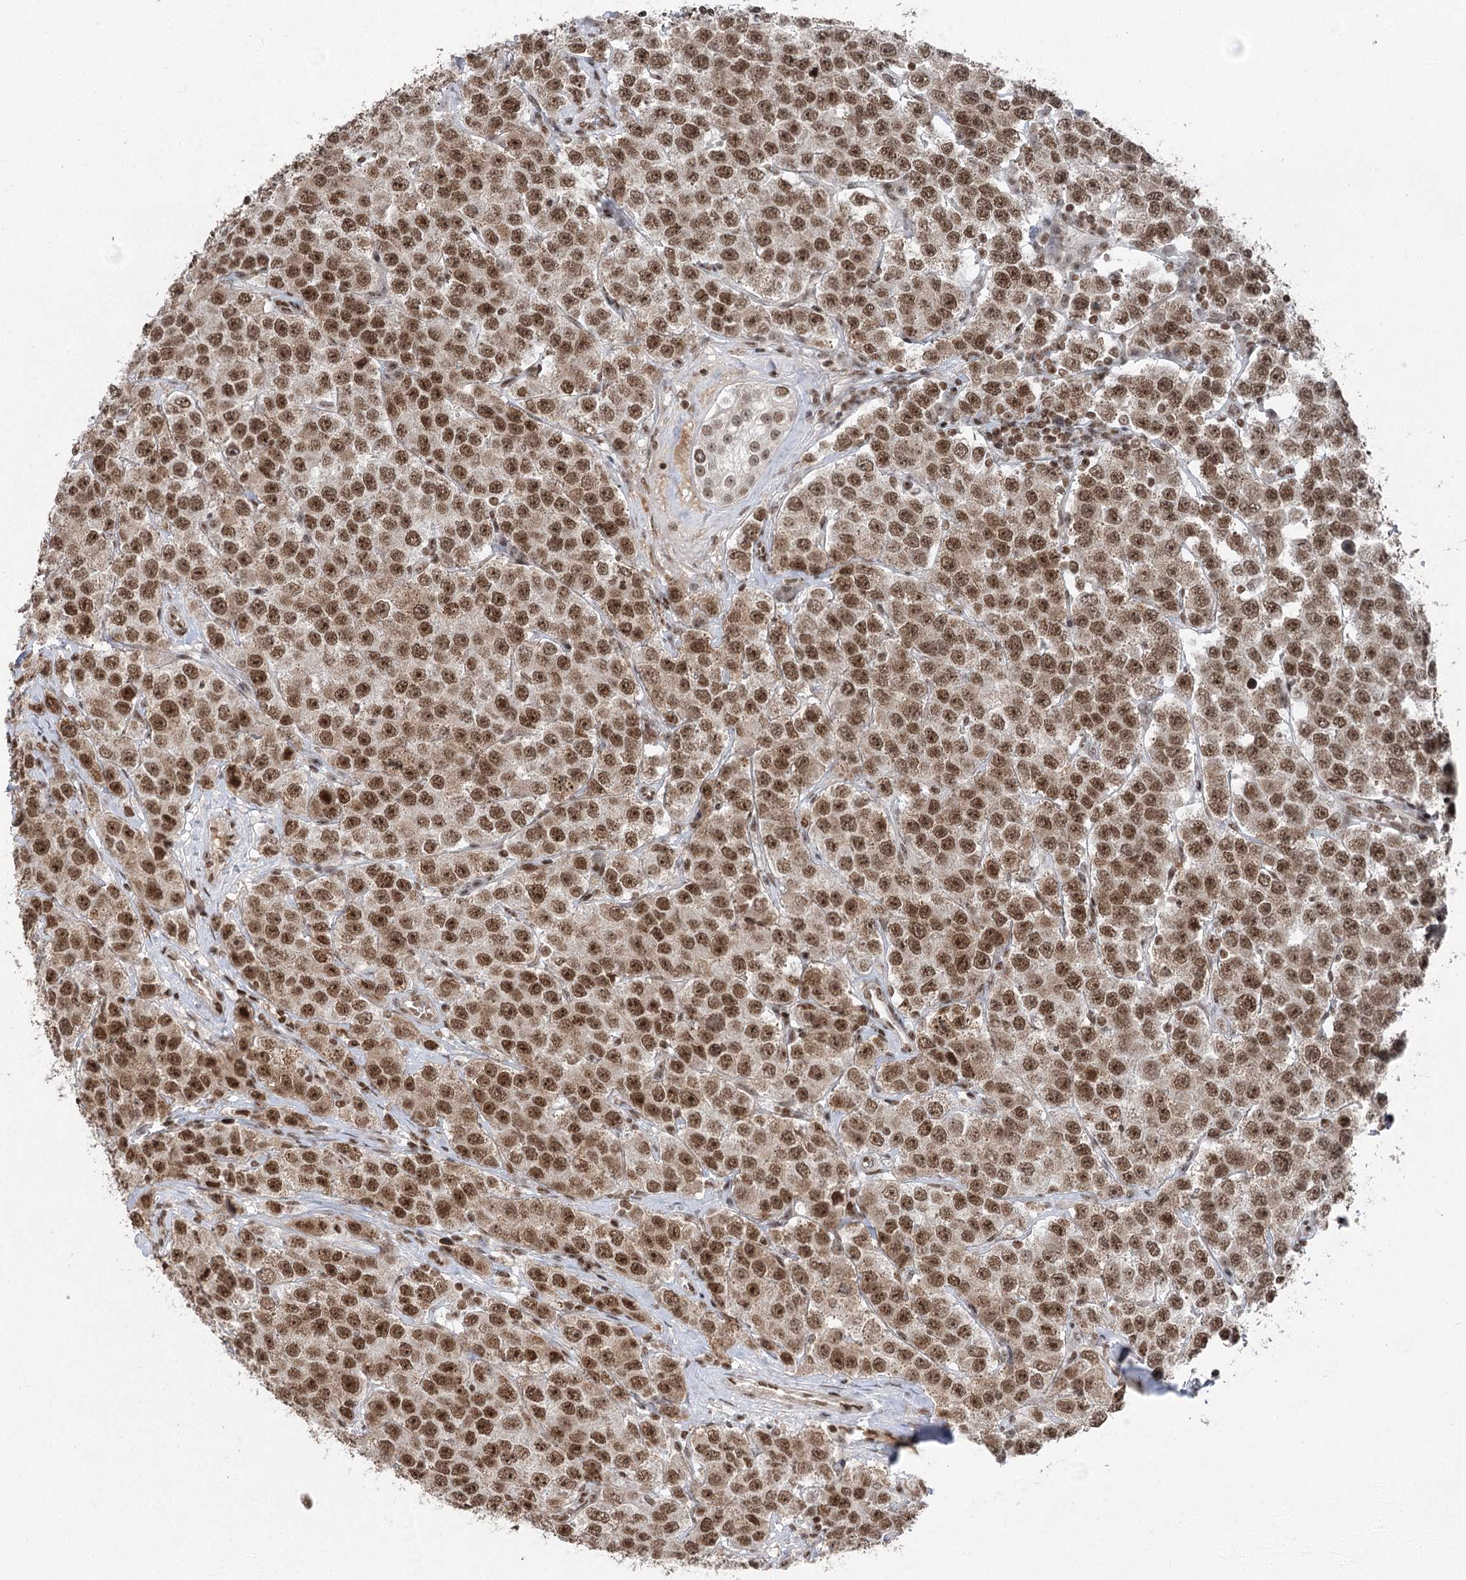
{"staining": {"intensity": "strong", "quantity": ">75%", "location": "nuclear"}, "tissue": "testis cancer", "cell_type": "Tumor cells", "image_type": "cancer", "snomed": [{"axis": "morphology", "description": "Seminoma, NOS"}, {"axis": "topography", "description": "Testis"}], "caption": "IHC histopathology image of neoplastic tissue: testis cancer stained using immunohistochemistry shows high levels of strong protein expression localized specifically in the nuclear of tumor cells, appearing as a nuclear brown color.", "gene": "CGGBP1", "patient": {"sex": "male", "age": 28}}